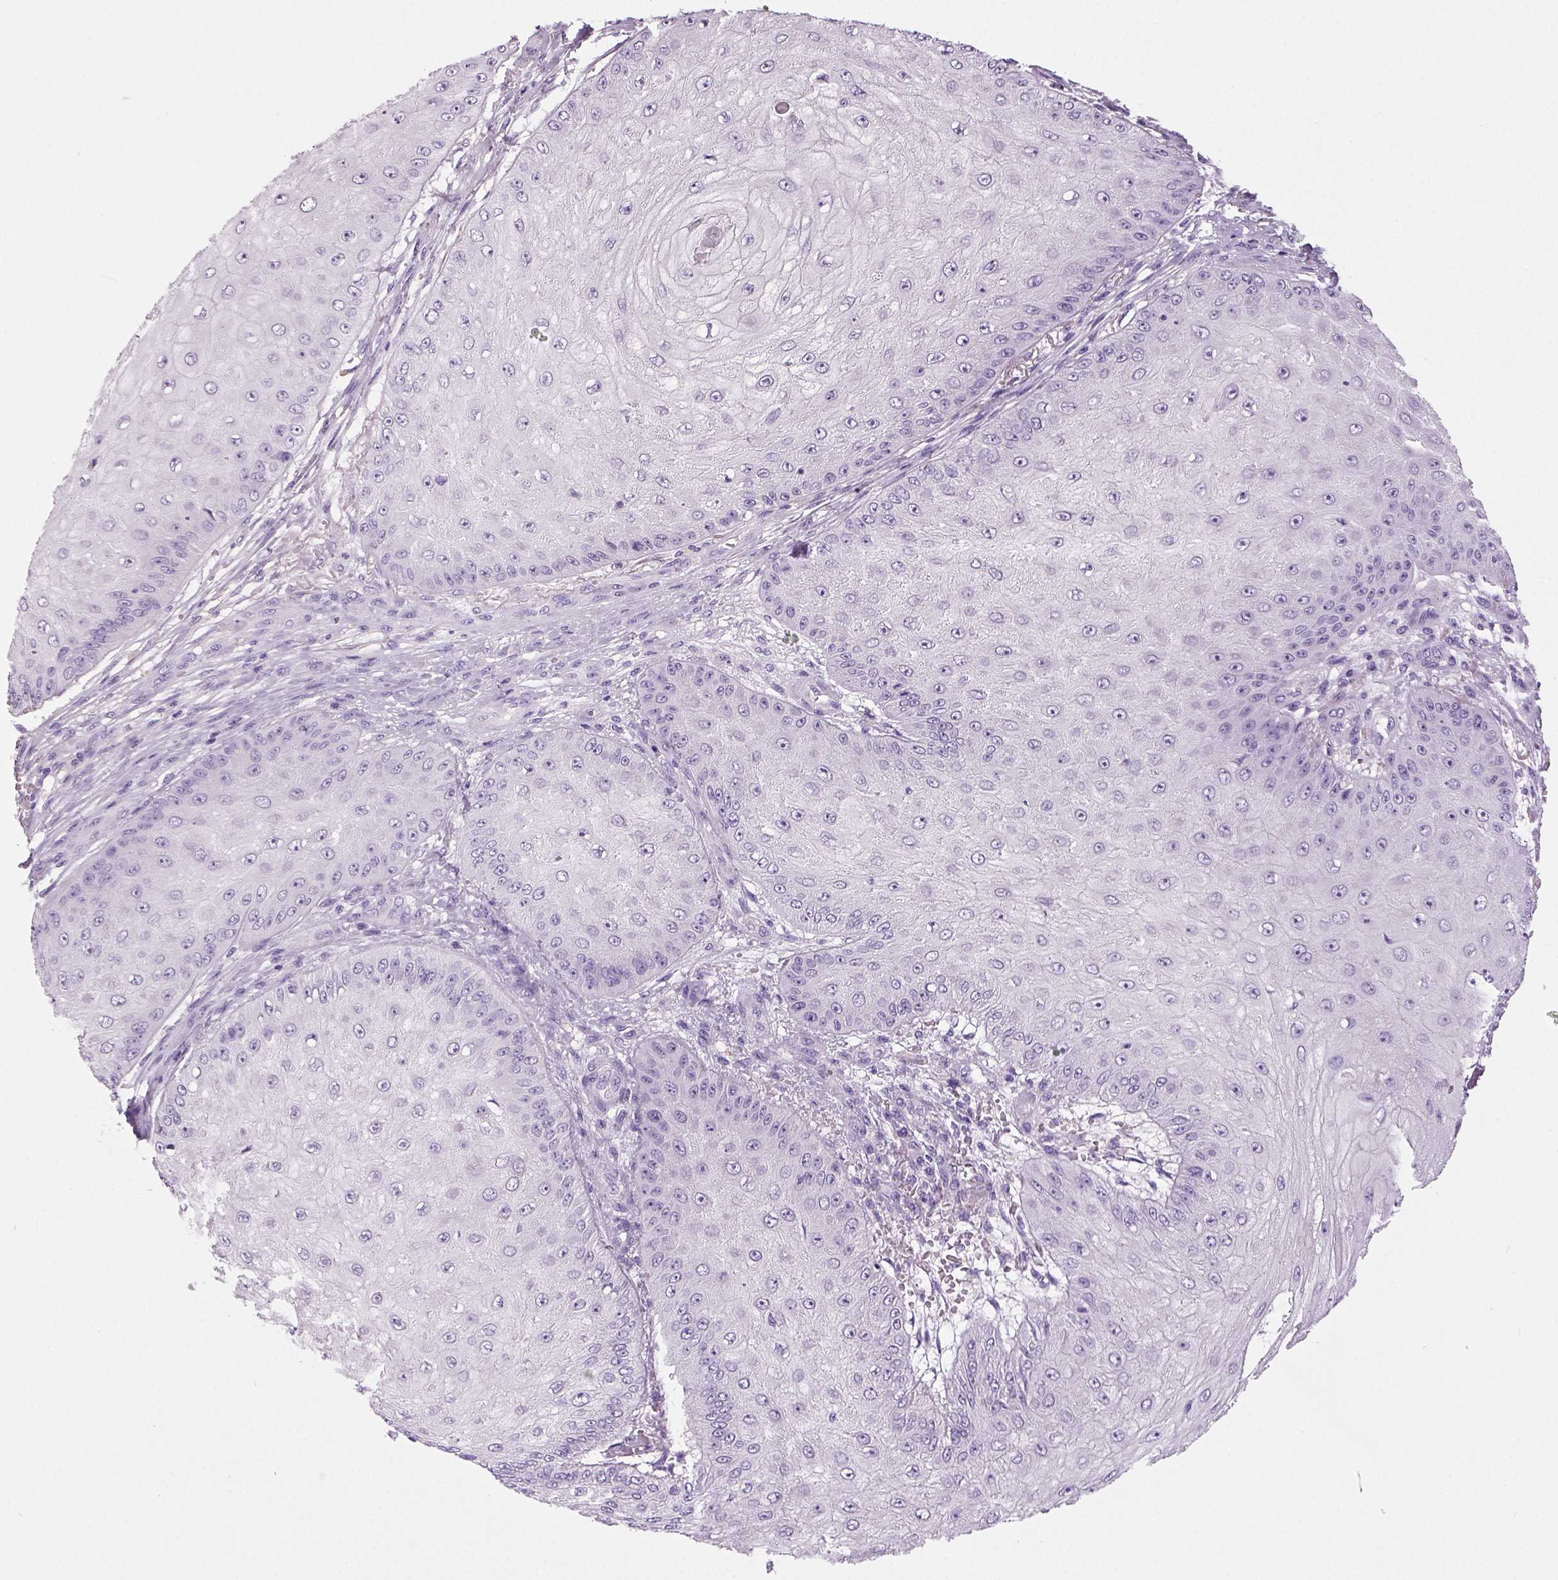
{"staining": {"intensity": "negative", "quantity": "none", "location": "none"}, "tissue": "skin cancer", "cell_type": "Tumor cells", "image_type": "cancer", "snomed": [{"axis": "morphology", "description": "Squamous cell carcinoma, NOS"}, {"axis": "topography", "description": "Skin"}], "caption": "Tumor cells are negative for protein expression in human skin cancer (squamous cell carcinoma).", "gene": "NECAB2", "patient": {"sex": "male", "age": 70}}